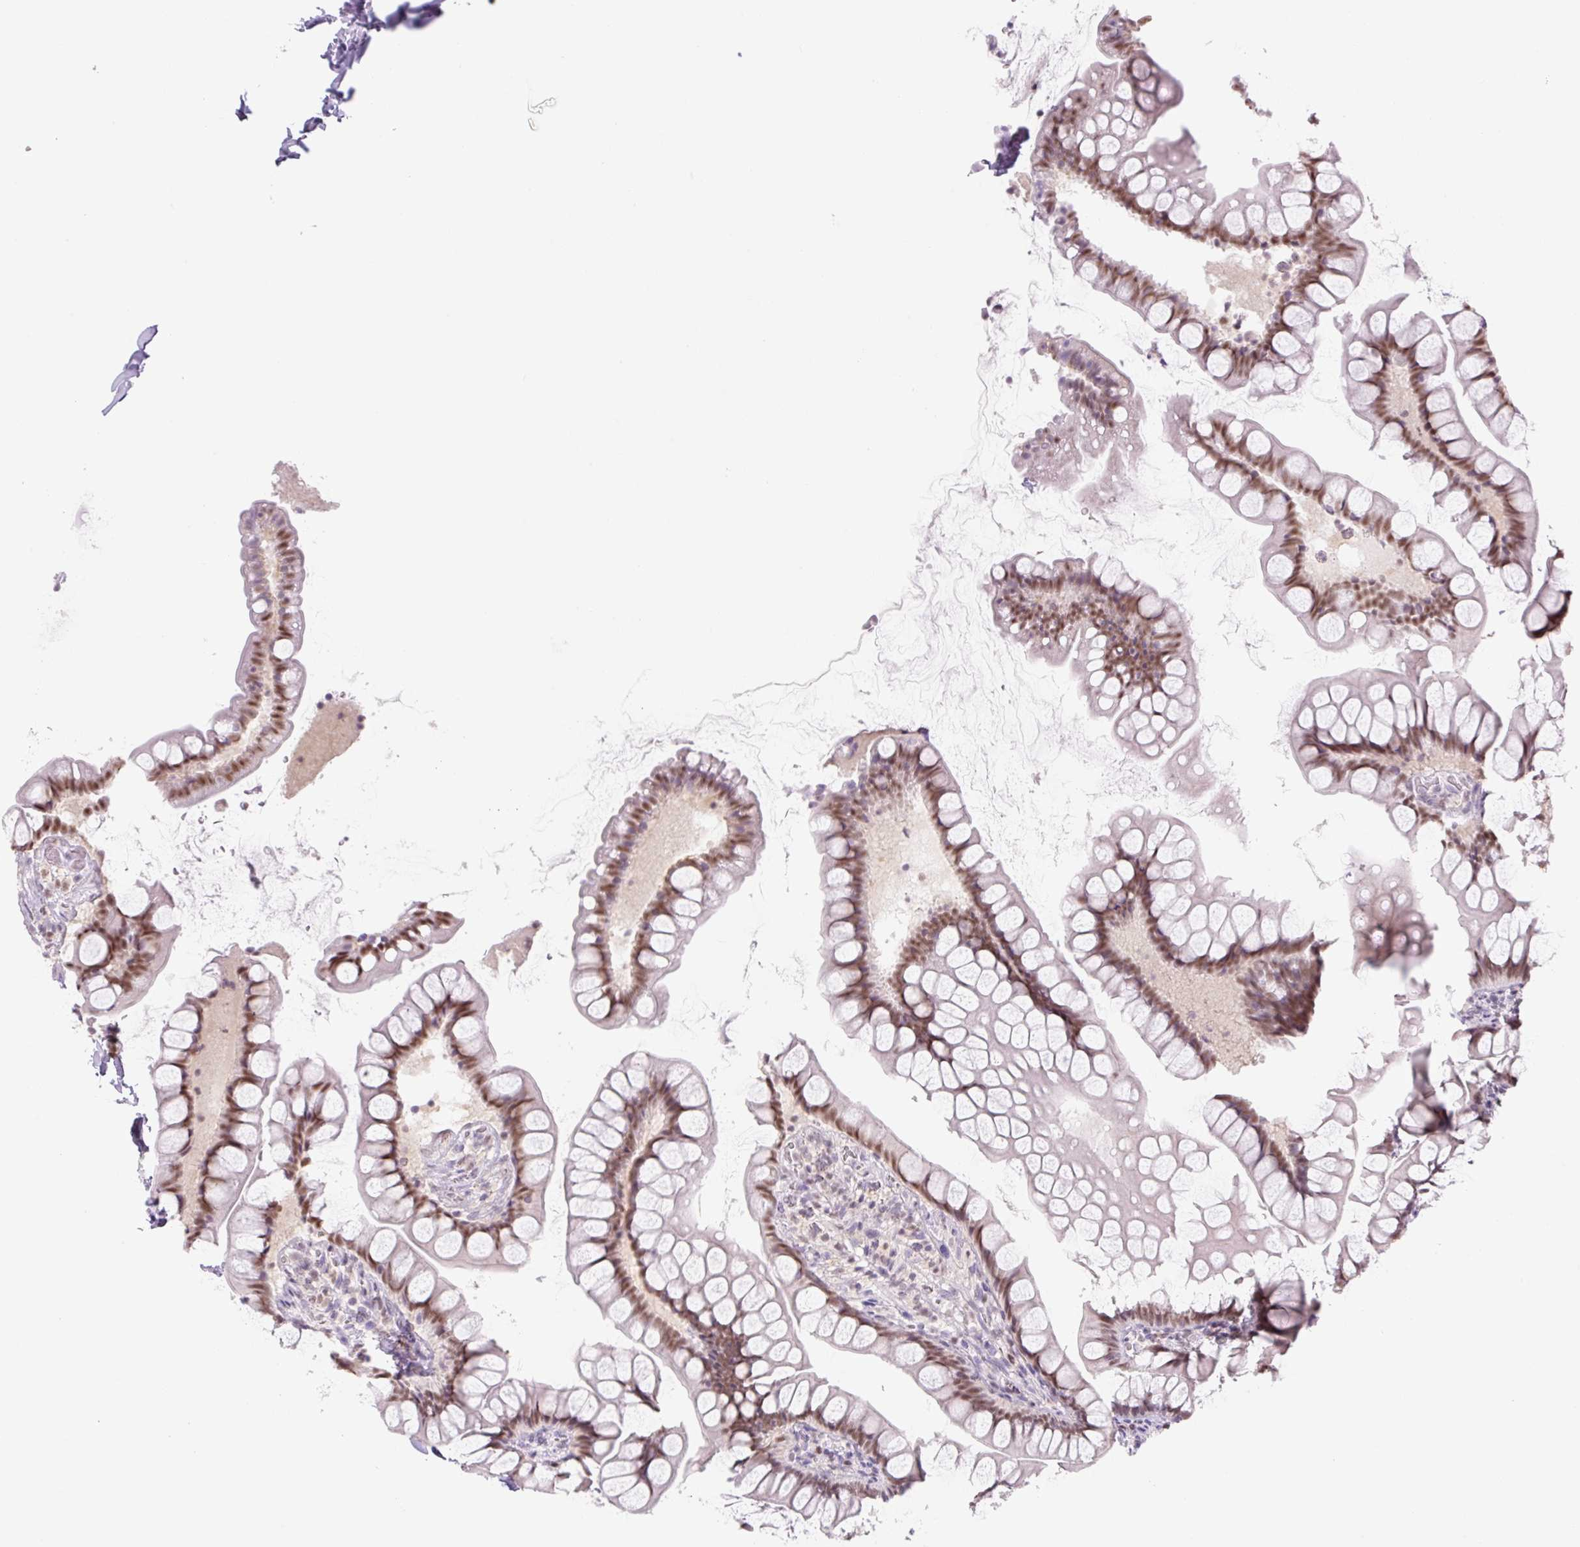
{"staining": {"intensity": "moderate", "quantity": ">75%", "location": "nuclear"}, "tissue": "small intestine", "cell_type": "Glandular cells", "image_type": "normal", "snomed": [{"axis": "morphology", "description": "Normal tissue, NOS"}, {"axis": "topography", "description": "Small intestine"}], "caption": "IHC photomicrograph of normal human small intestine stained for a protein (brown), which displays medium levels of moderate nuclear expression in about >75% of glandular cells.", "gene": "TLE3", "patient": {"sex": "male", "age": 70}}